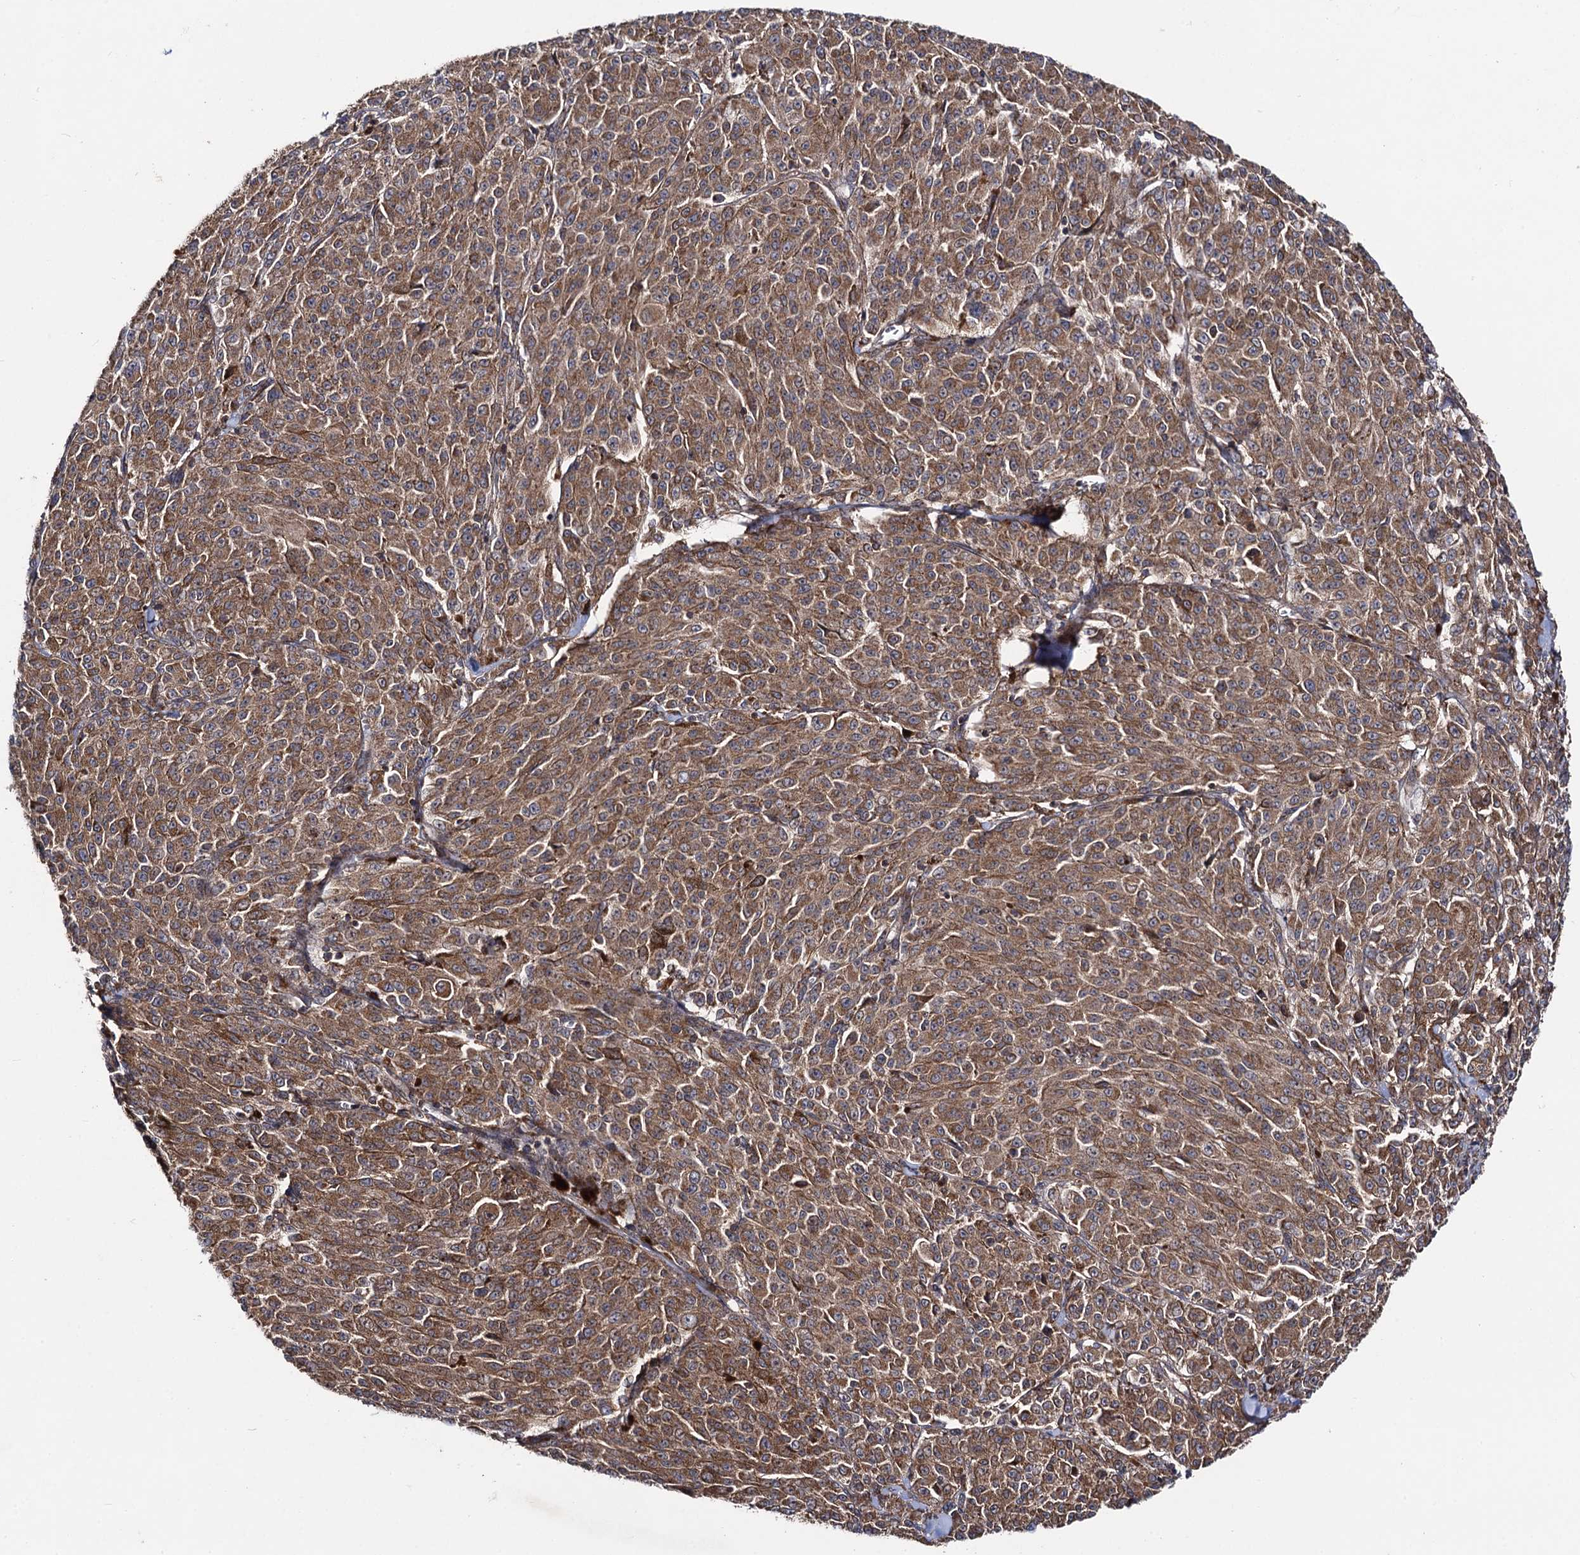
{"staining": {"intensity": "moderate", "quantity": ">75%", "location": "cytoplasmic/membranous"}, "tissue": "melanoma", "cell_type": "Tumor cells", "image_type": "cancer", "snomed": [{"axis": "morphology", "description": "Malignant melanoma, NOS"}, {"axis": "topography", "description": "Skin"}], "caption": "There is medium levels of moderate cytoplasmic/membranous positivity in tumor cells of malignant melanoma, as demonstrated by immunohistochemical staining (brown color).", "gene": "DYDC1", "patient": {"sex": "female", "age": 52}}